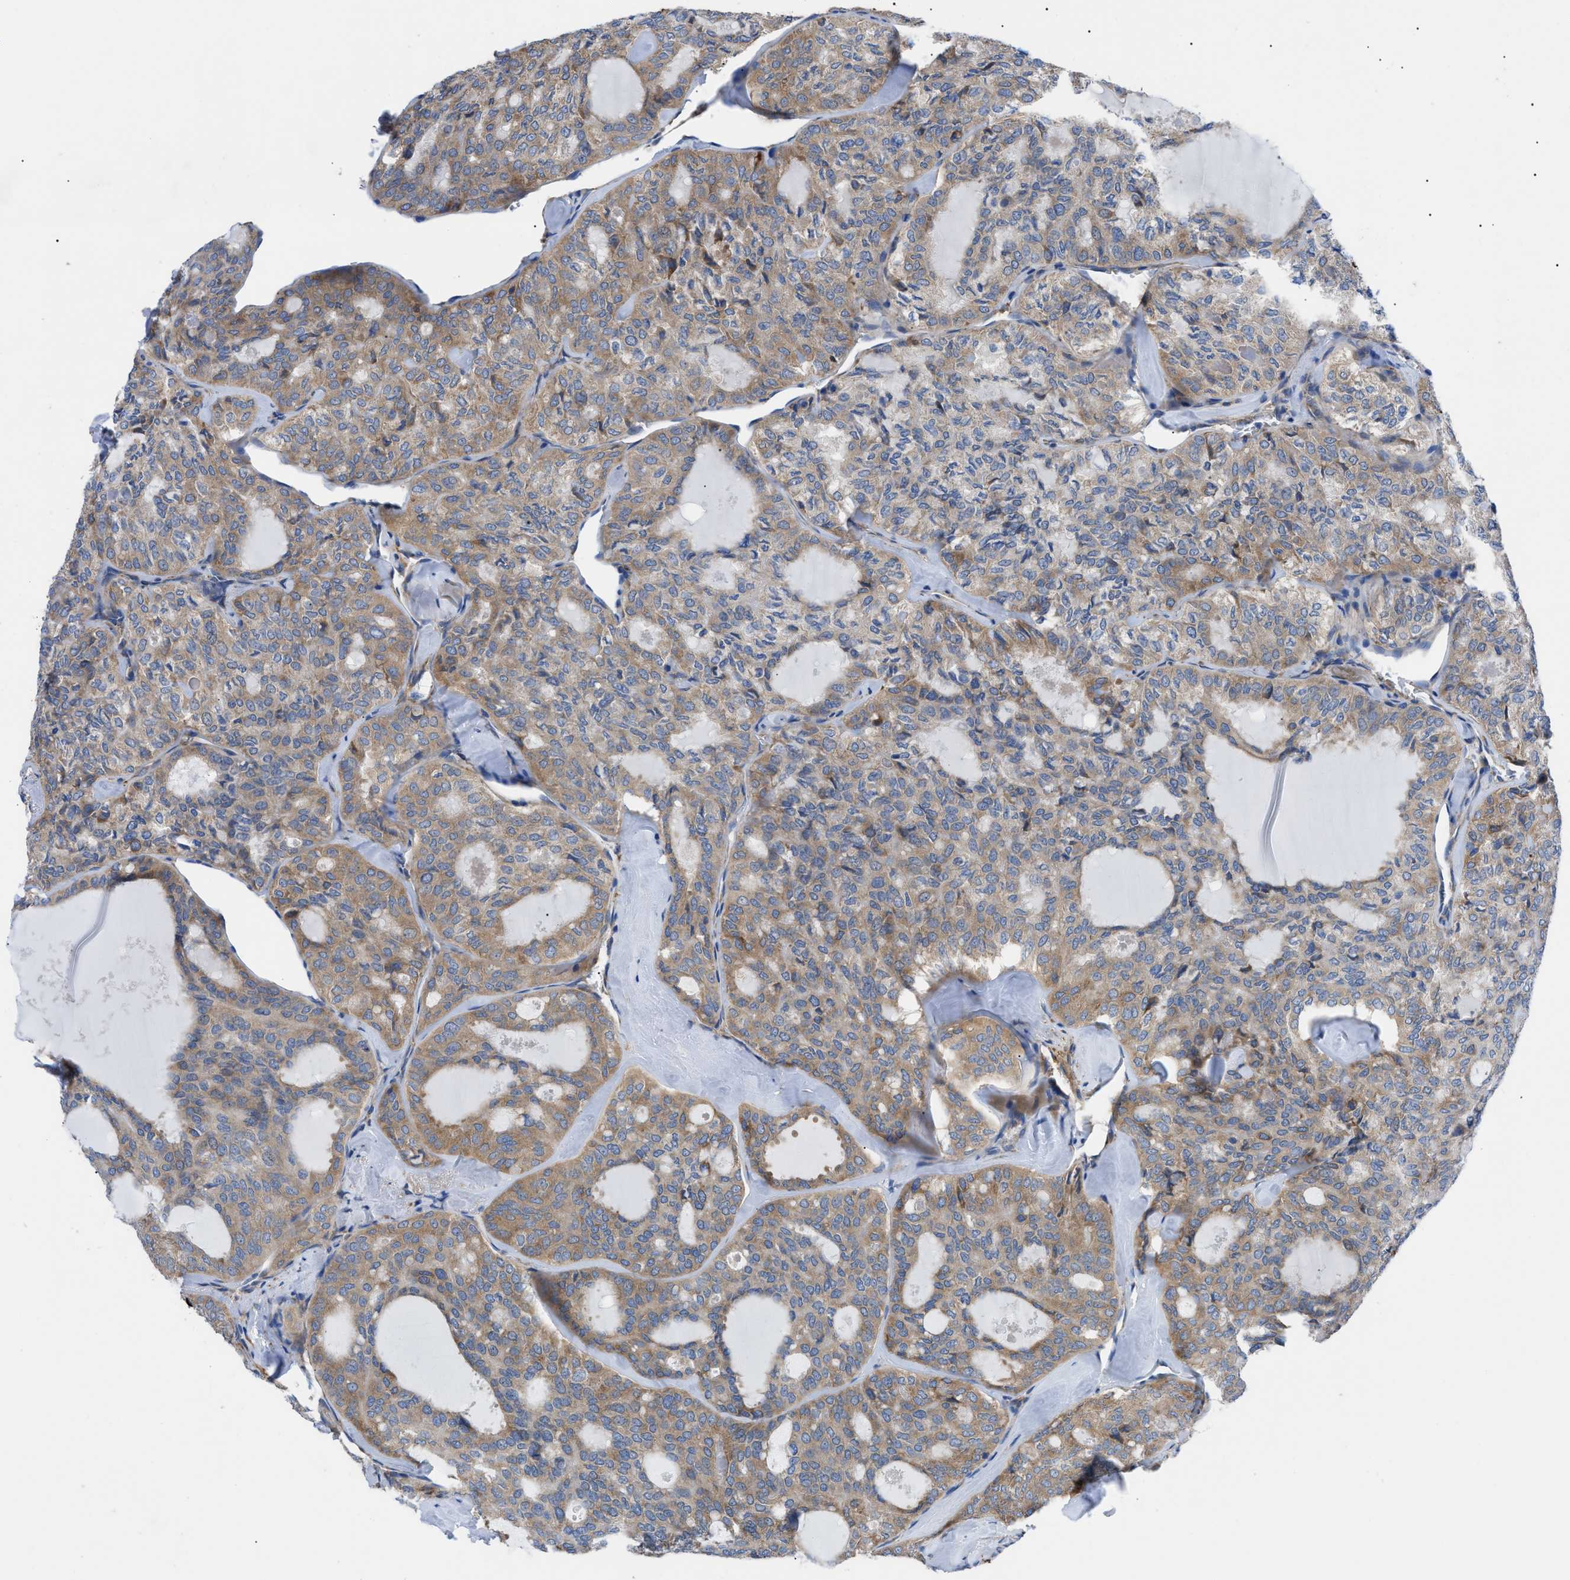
{"staining": {"intensity": "moderate", "quantity": "25%-75%", "location": "cytoplasmic/membranous"}, "tissue": "thyroid cancer", "cell_type": "Tumor cells", "image_type": "cancer", "snomed": [{"axis": "morphology", "description": "Follicular adenoma carcinoma, NOS"}, {"axis": "topography", "description": "Thyroid gland"}], "caption": "Moderate cytoplasmic/membranous expression is appreciated in about 25%-75% of tumor cells in thyroid cancer.", "gene": "HSPB8", "patient": {"sex": "male", "age": 75}}